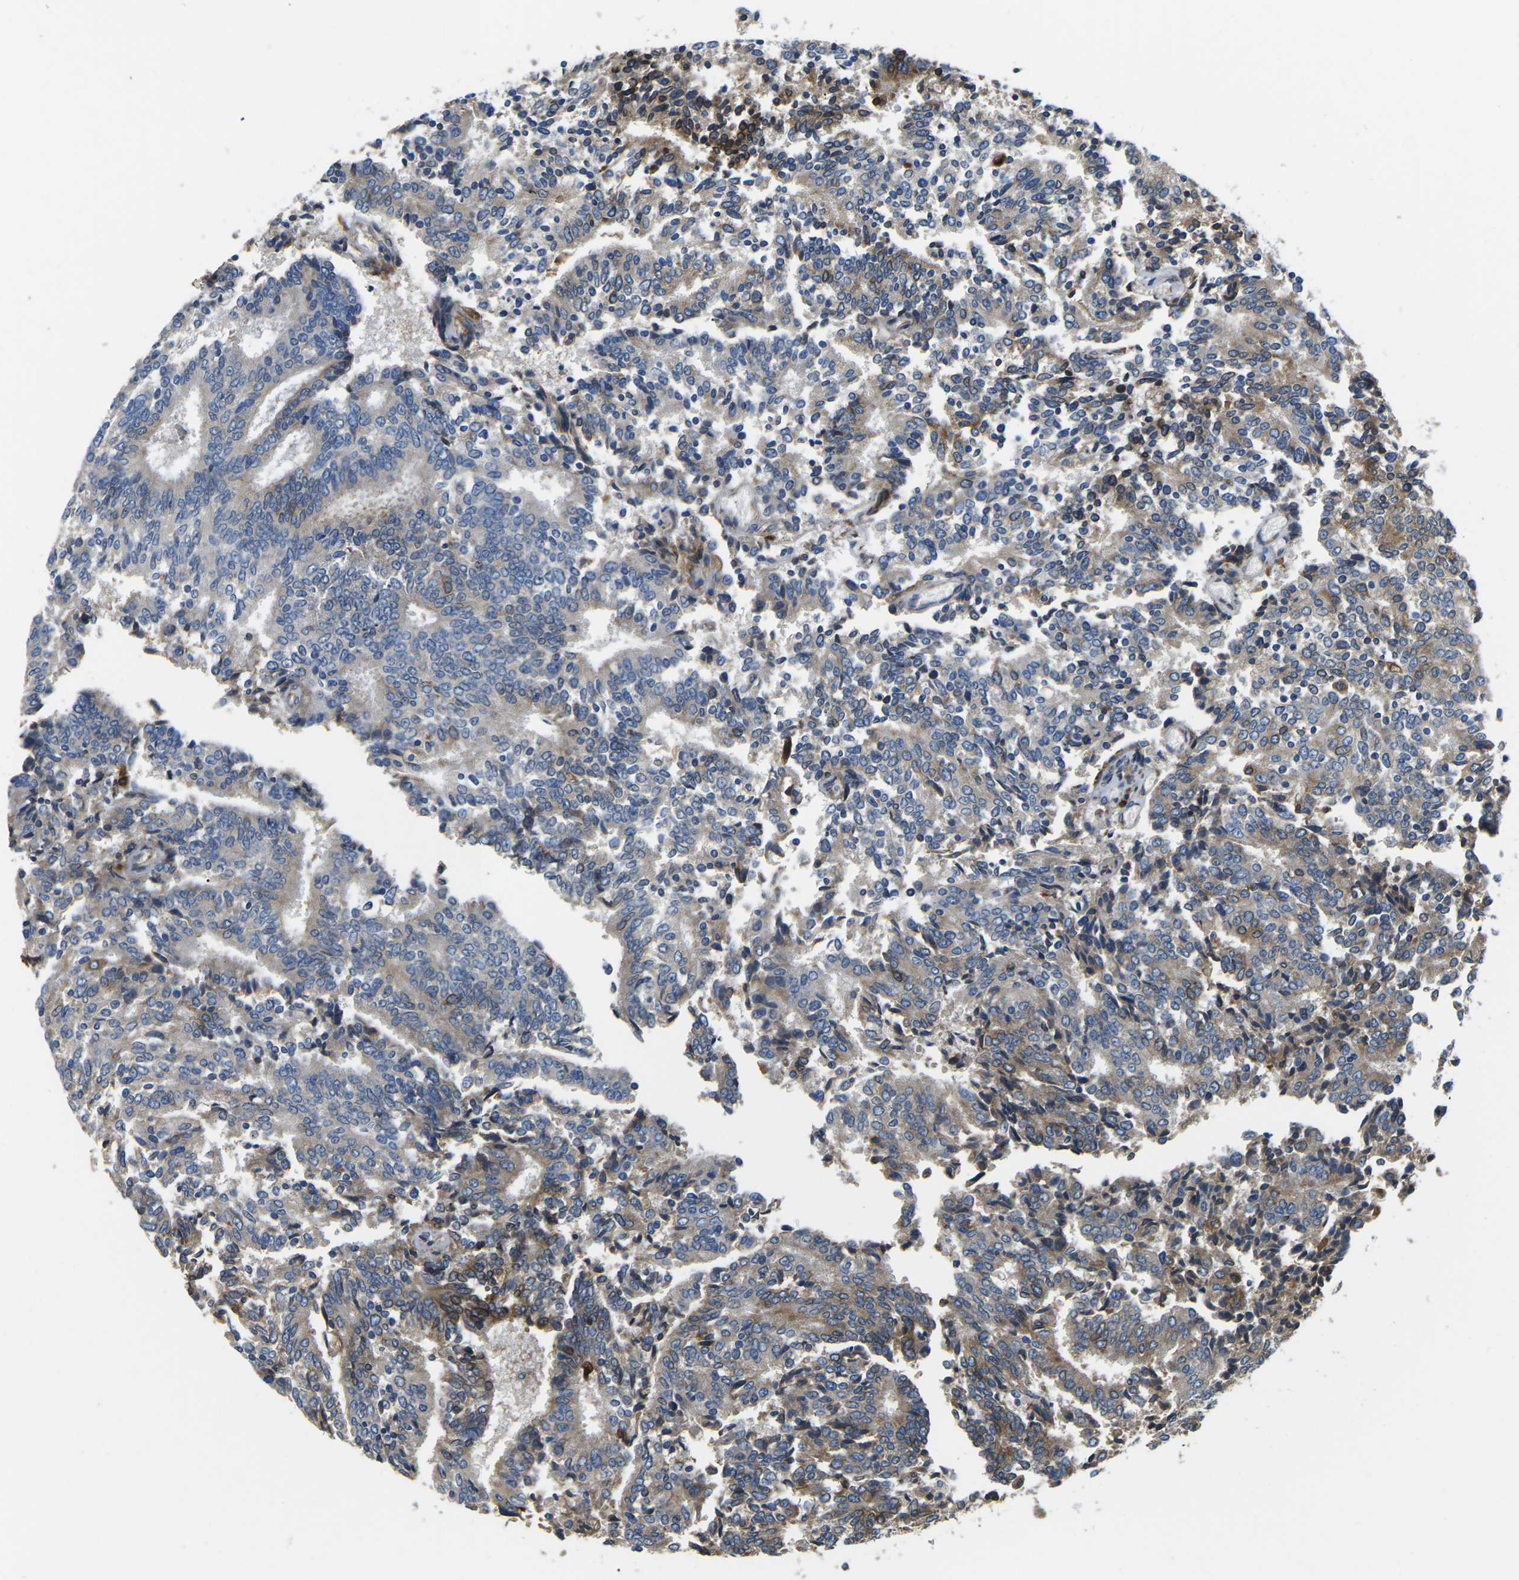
{"staining": {"intensity": "moderate", "quantity": ">75%", "location": "cytoplasmic/membranous"}, "tissue": "prostate cancer", "cell_type": "Tumor cells", "image_type": "cancer", "snomed": [{"axis": "morphology", "description": "Normal tissue, NOS"}, {"axis": "morphology", "description": "Adenocarcinoma, High grade"}, {"axis": "topography", "description": "Prostate"}, {"axis": "topography", "description": "Seminal veicle"}], "caption": "This is a micrograph of immunohistochemistry (IHC) staining of prostate cancer, which shows moderate staining in the cytoplasmic/membranous of tumor cells.", "gene": "PDZD8", "patient": {"sex": "male", "age": 55}}